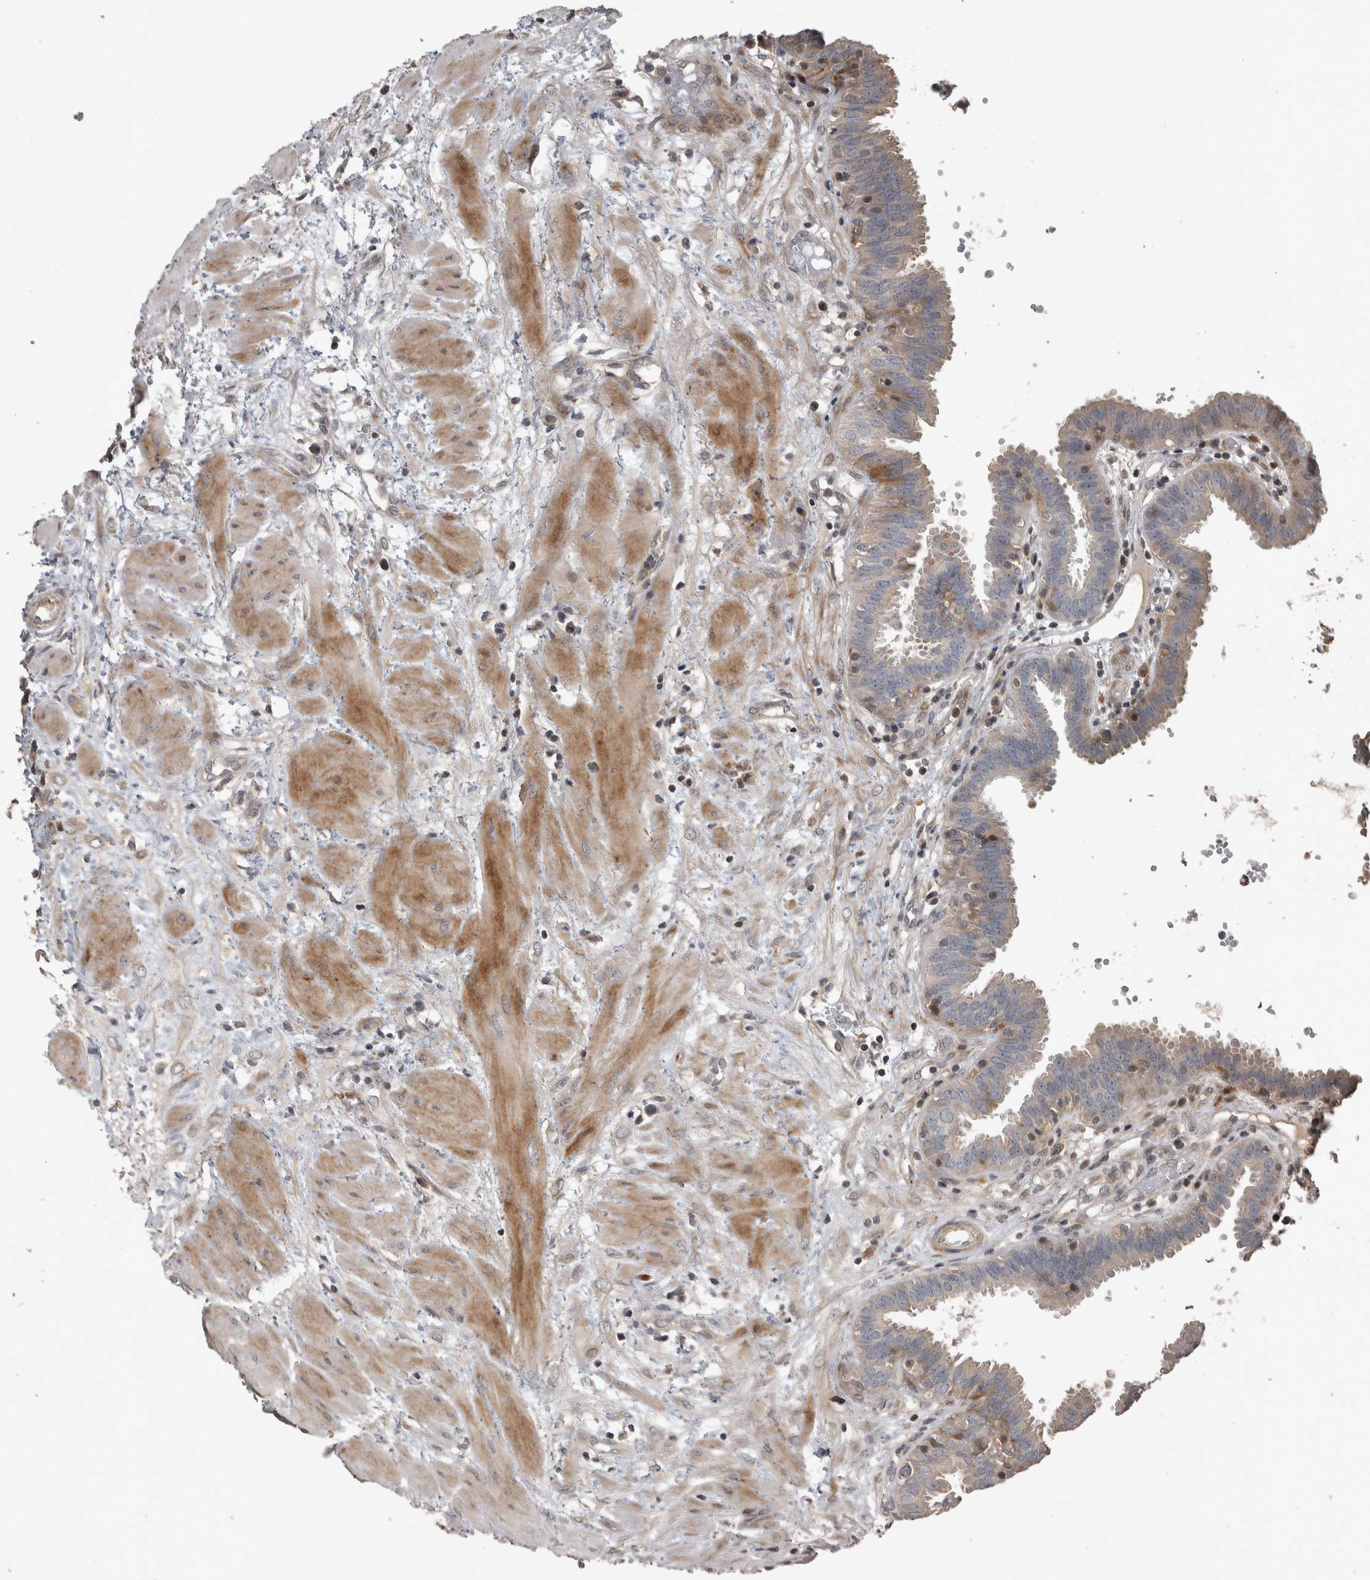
{"staining": {"intensity": "moderate", "quantity": "<25%", "location": "cytoplasmic/membranous"}, "tissue": "fallopian tube", "cell_type": "Glandular cells", "image_type": "normal", "snomed": [{"axis": "morphology", "description": "Normal tissue, NOS"}, {"axis": "topography", "description": "Fallopian tube"}, {"axis": "topography", "description": "Placenta"}], "caption": "A histopathology image of fallopian tube stained for a protein reveals moderate cytoplasmic/membranous brown staining in glandular cells.", "gene": "ERAL1", "patient": {"sex": "female", "age": 32}}